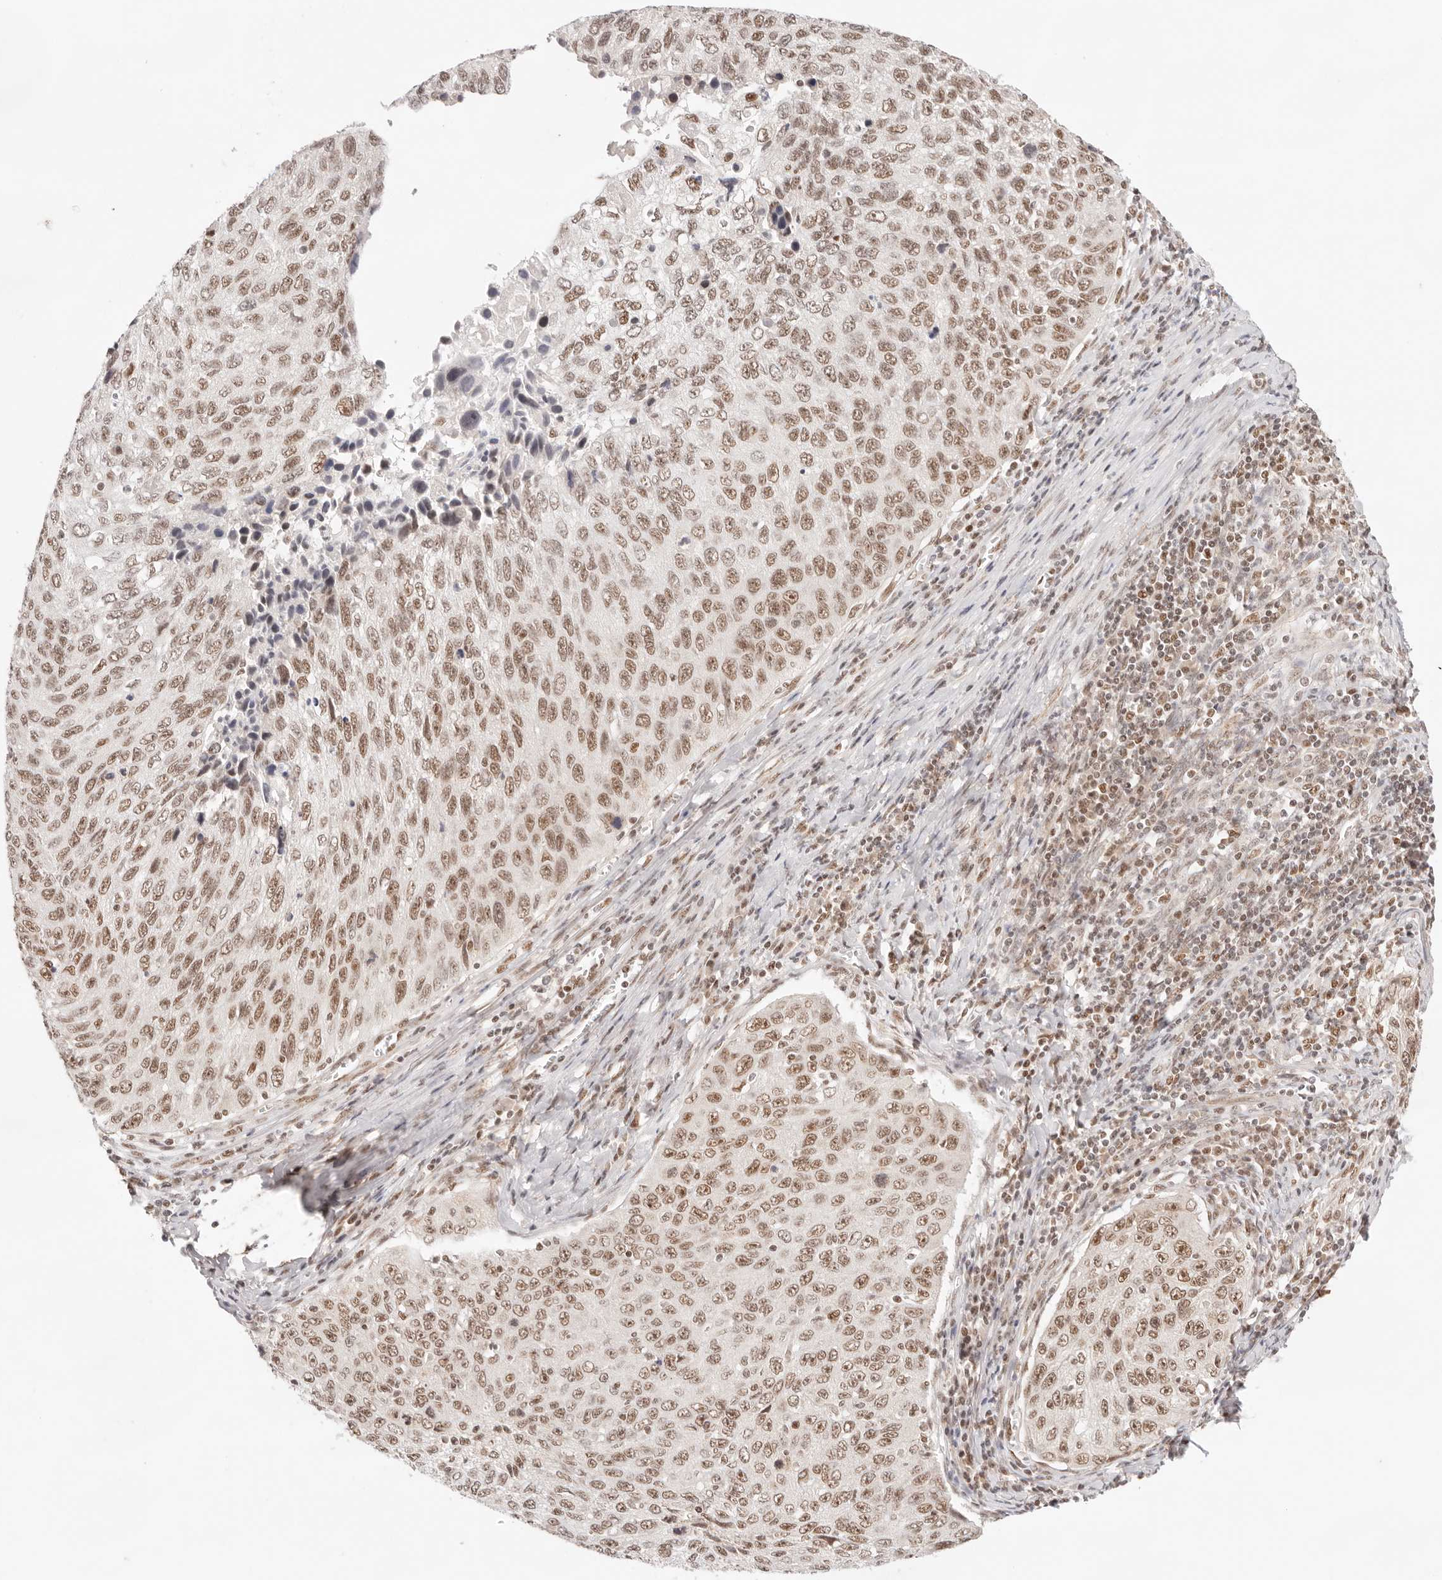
{"staining": {"intensity": "moderate", "quantity": ">75%", "location": "nuclear"}, "tissue": "cervical cancer", "cell_type": "Tumor cells", "image_type": "cancer", "snomed": [{"axis": "morphology", "description": "Squamous cell carcinoma, NOS"}, {"axis": "topography", "description": "Cervix"}], "caption": "Immunohistochemistry of human cervical cancer (squamous cell carcinoma) exhibits medium levels of moderate nuclear positivity in about >75% of tumor cells. (IHC, brightfield microscopy, high magnification).", "gene": "GTF2E2", "patient": {"sex": "female", "age": 53}}